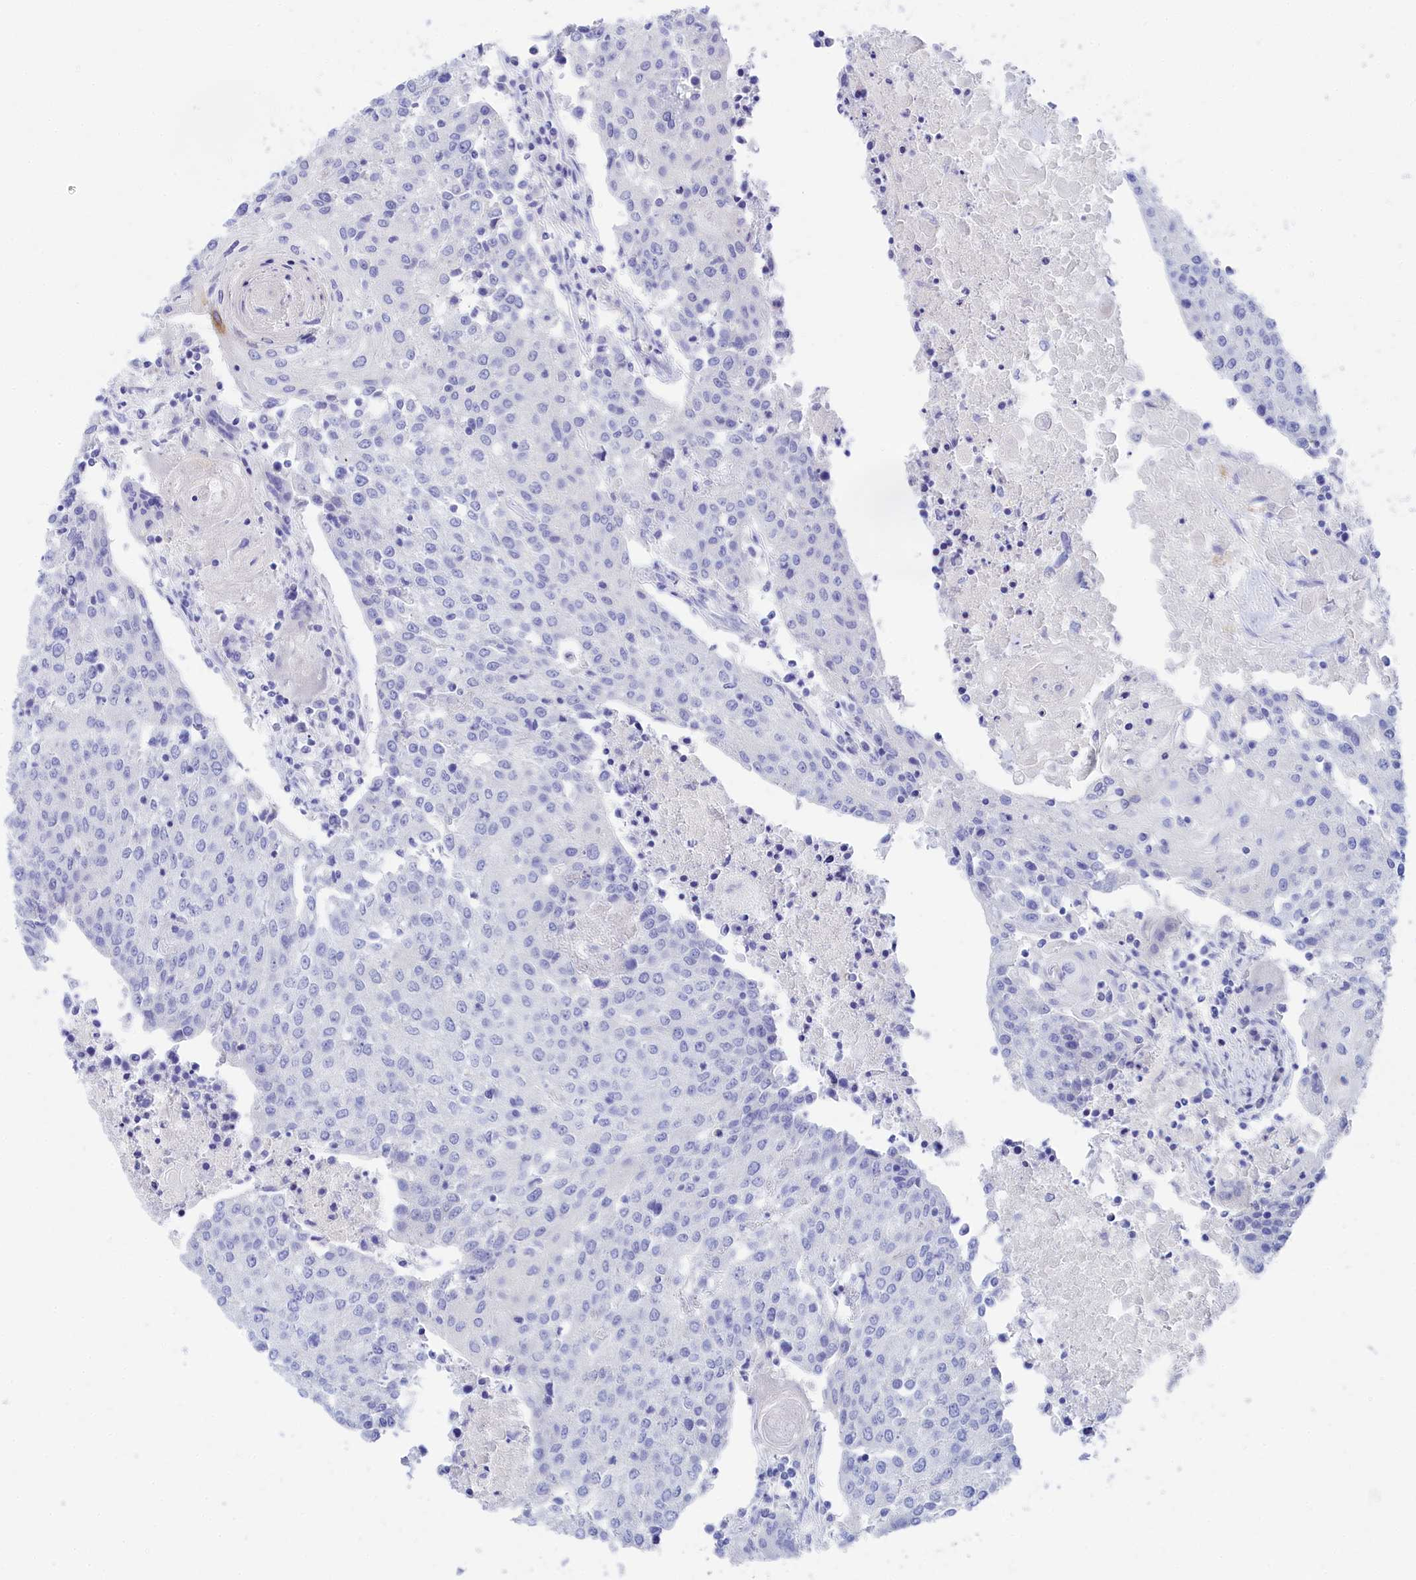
{"staining": {"intensity": "negative", "quantity": "none", "location": "none"}, "tissue": "urothelial cancer", "cell_type": "Tumor cells", "image_type": "cancer", "snomed": [{"axis": "morphology", "description": "Urothelial carcinoma, High grade"}, {"axis": "topography", "description": "Urinary bladder"}], "caption": "The immunohistochemistry histopathology image has no significant staining in tumor cells of urothelial cancer tissue. The staining is performed using DAB (3,3'-diaminobenzidine) brown chromogen with nuclei counter-stained in using hematoxylin.", "gene": "TRIM10", "patient": {"sex": "female", "age": 85}}